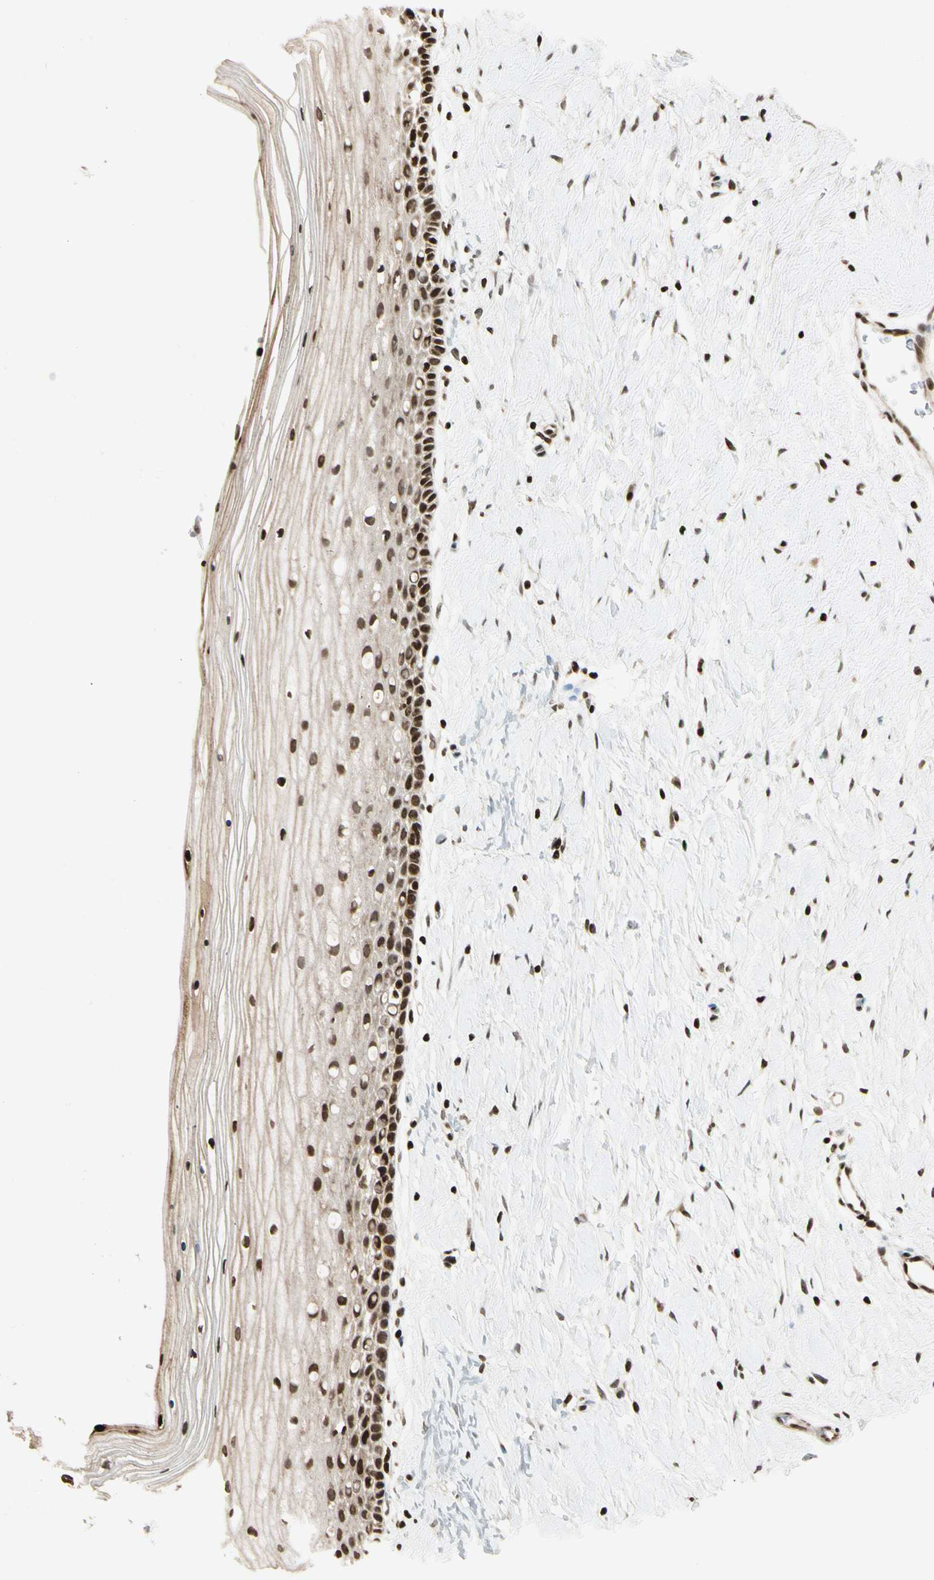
{"staining": {"intensity": "strong", "quantity": ">75%", "location": "nuclear"}, "tissue": "cervix", "cell_type": "Glandular cells", "image_type": "normal", "snomed": [{"axis": "morphology", "description": "Normal tissue, NOS"}, {"axis": "topography", "description": "Cervix"}], "caption": "Protein expression by immunohistochemistry displays strong nuclear staining in about >75% of glandular cells in unremarkable cervix. (DAB = brown stain, brightfield microscopy at high magnification).", "gene": "TSHZ3", "patient": {"sex": "female", "age": 39}}